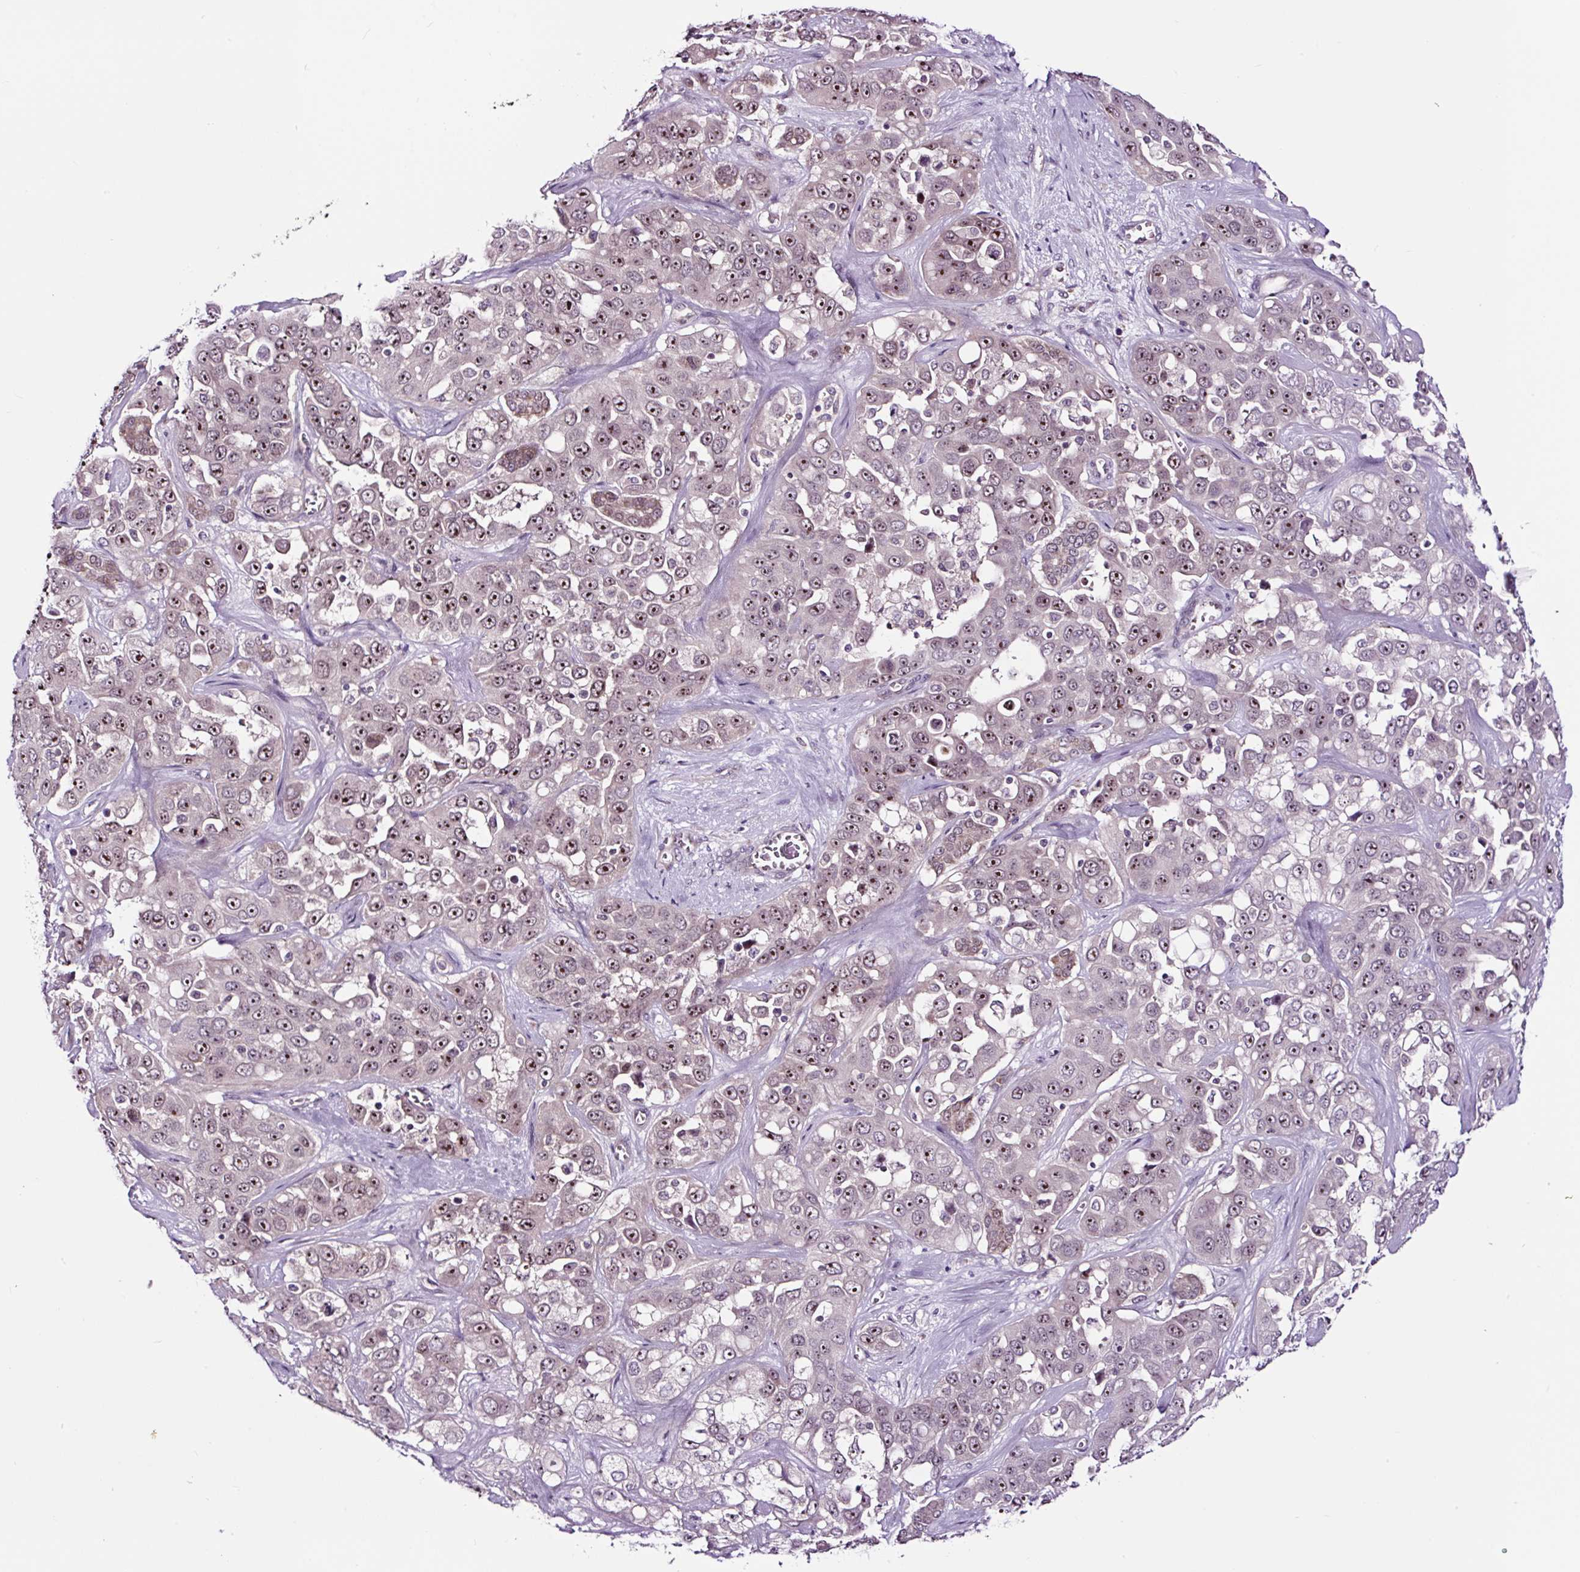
{"staining": {"intensity": "moderate", "quantity": ">75%", "location": "nuclear"}, "tissue": "liver cancer", "cell_type": "Tumor cells", "image_type": "cancer", "snomed": [{"axis": "morphology", "description": "Cholangiocarcinoma"}, {"axis": "topography", "description": "Liver"}], "caption": "Immunohistochemical staining of human liver cholangiocarcinoma displays moderate nuclear protein positivity in about >75% of tumor cells.", "gene": "NOM1", "patient": {"sex": "female", "age": 52}}